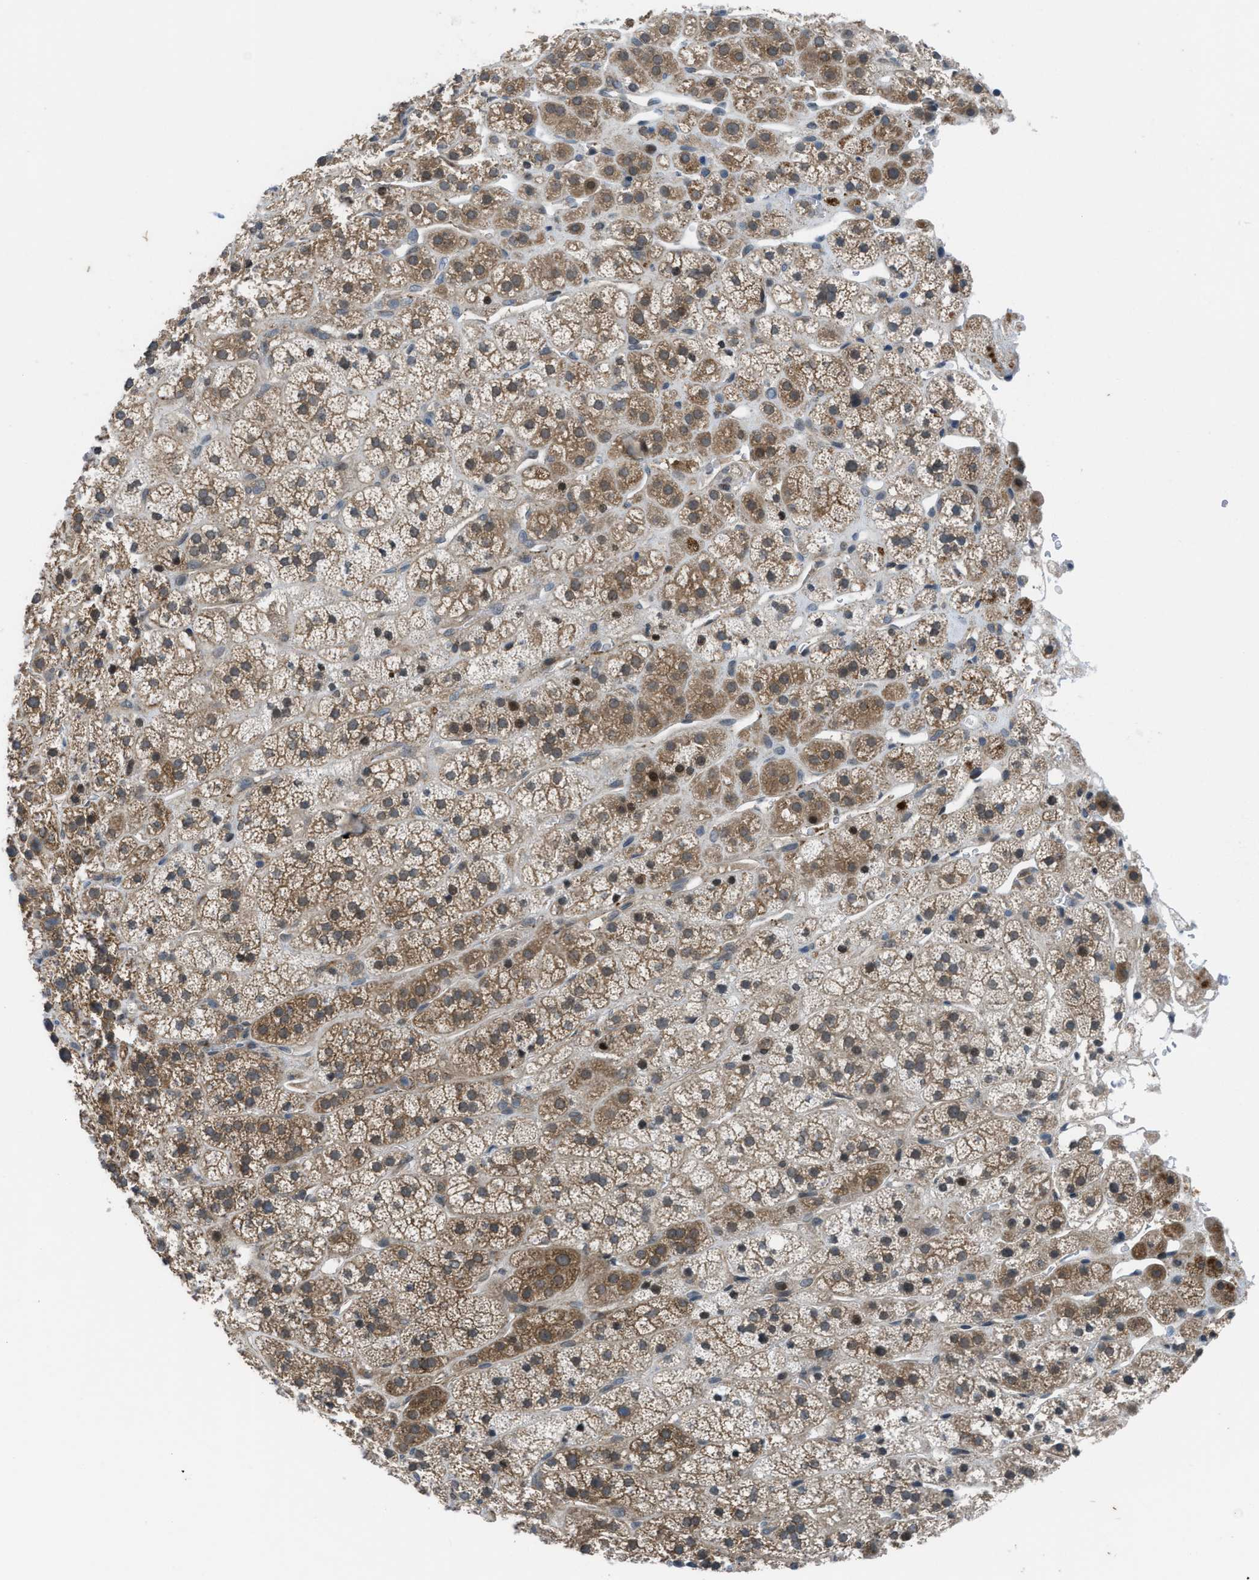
{"staining": {"intensity": "moderate", "quantity": ">75%", "location": "cytoplasmic/membranous"}, "tissue": "adrenal gland", "cell_type": "Glandular cells", "image_type": "normal", "snomed": [{"axis": "morphology", "description": "Normal tissue, NOS"}, {"axis": "topography", "description": "Adrenal gland"}], "caption": "Brown immunohistochemical staining in benign human adrenal gland displays moderate cytoplasmic/membranous positivity in approximately >75% of glandular cells. (DAB (3,3'-diaminobenzidine) IHC with brightfield microscopy, high magnification).", "gene": "BAZ2B", "patient": {"sex": "male", "age": 56}}